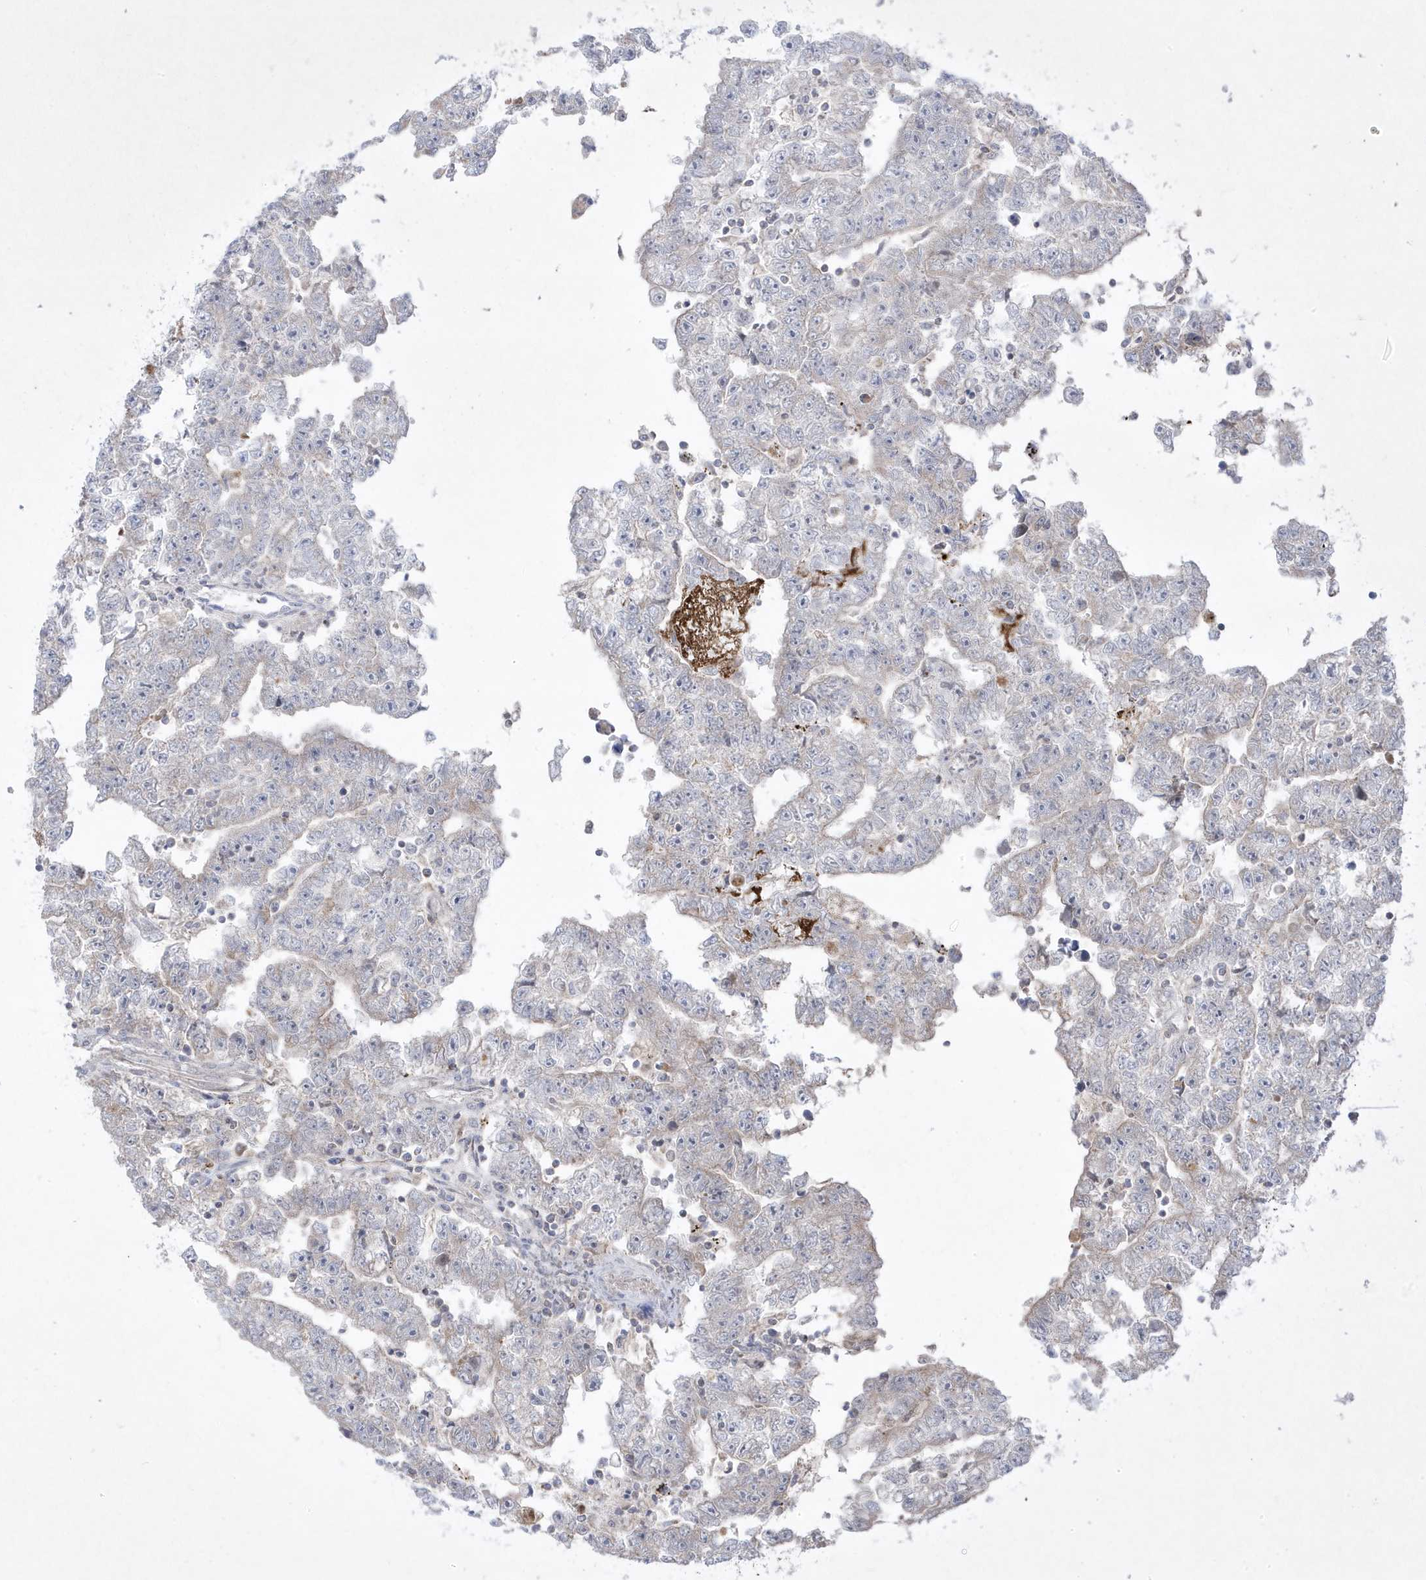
{"staining": {"intensity": "negative", "quantity": "none", "location": "none"}, "tissue": "testis cancer", "cell_type": "Tumor cells", "image_type": "cancer", "snomed": [{"axis": "morphology", "description": "Carcinoma, Embryonal, NOS"}, {"axis": "topography", "description": "Testis"}], "caption": "IHC photomicrograph of human testis cancer stained for a protein (brown), which reveals no positivity in tumor cells.", "gene": "ADAMTSL3", "patient": {"sex": "male", "age": 25}}